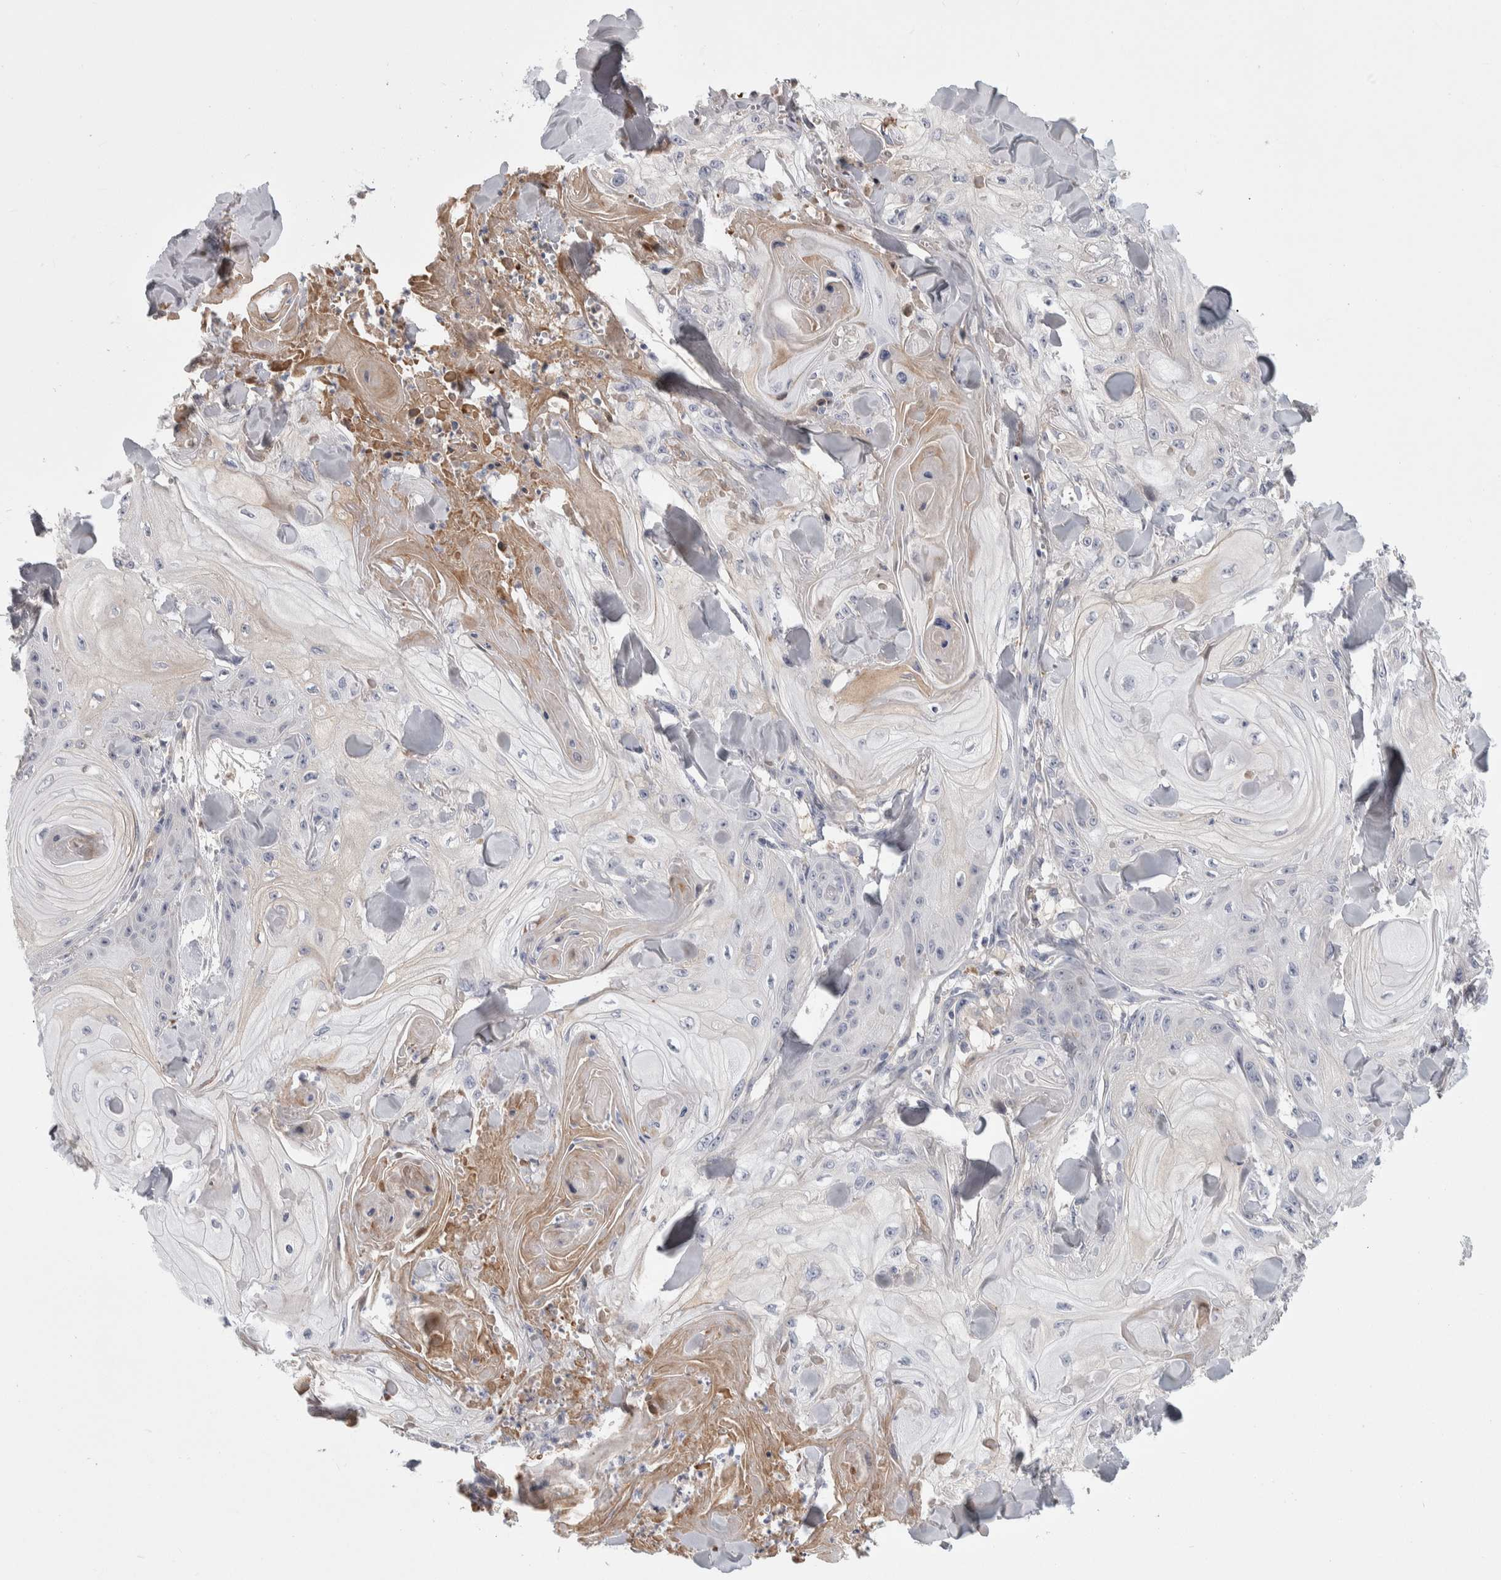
{"staining": {"intensity": "weak", "quantity": "<25%", "location": "cytoplasmic/membranous"}, "tissue": "skin cancer", "cell_type": "Tumor cells", "image_type": "cancer", "snomed": [{"axis": "morphology", "description": "Squamous cell carcinoma, NOS"}, {"axis": "topography", "description": "Skin"}], "caption": "Immunohistochemistry of skin cancer exhibits no expression in tumor cells.", "gene": "PSMG3", "patient": {"sex": "male", "age": 74}}